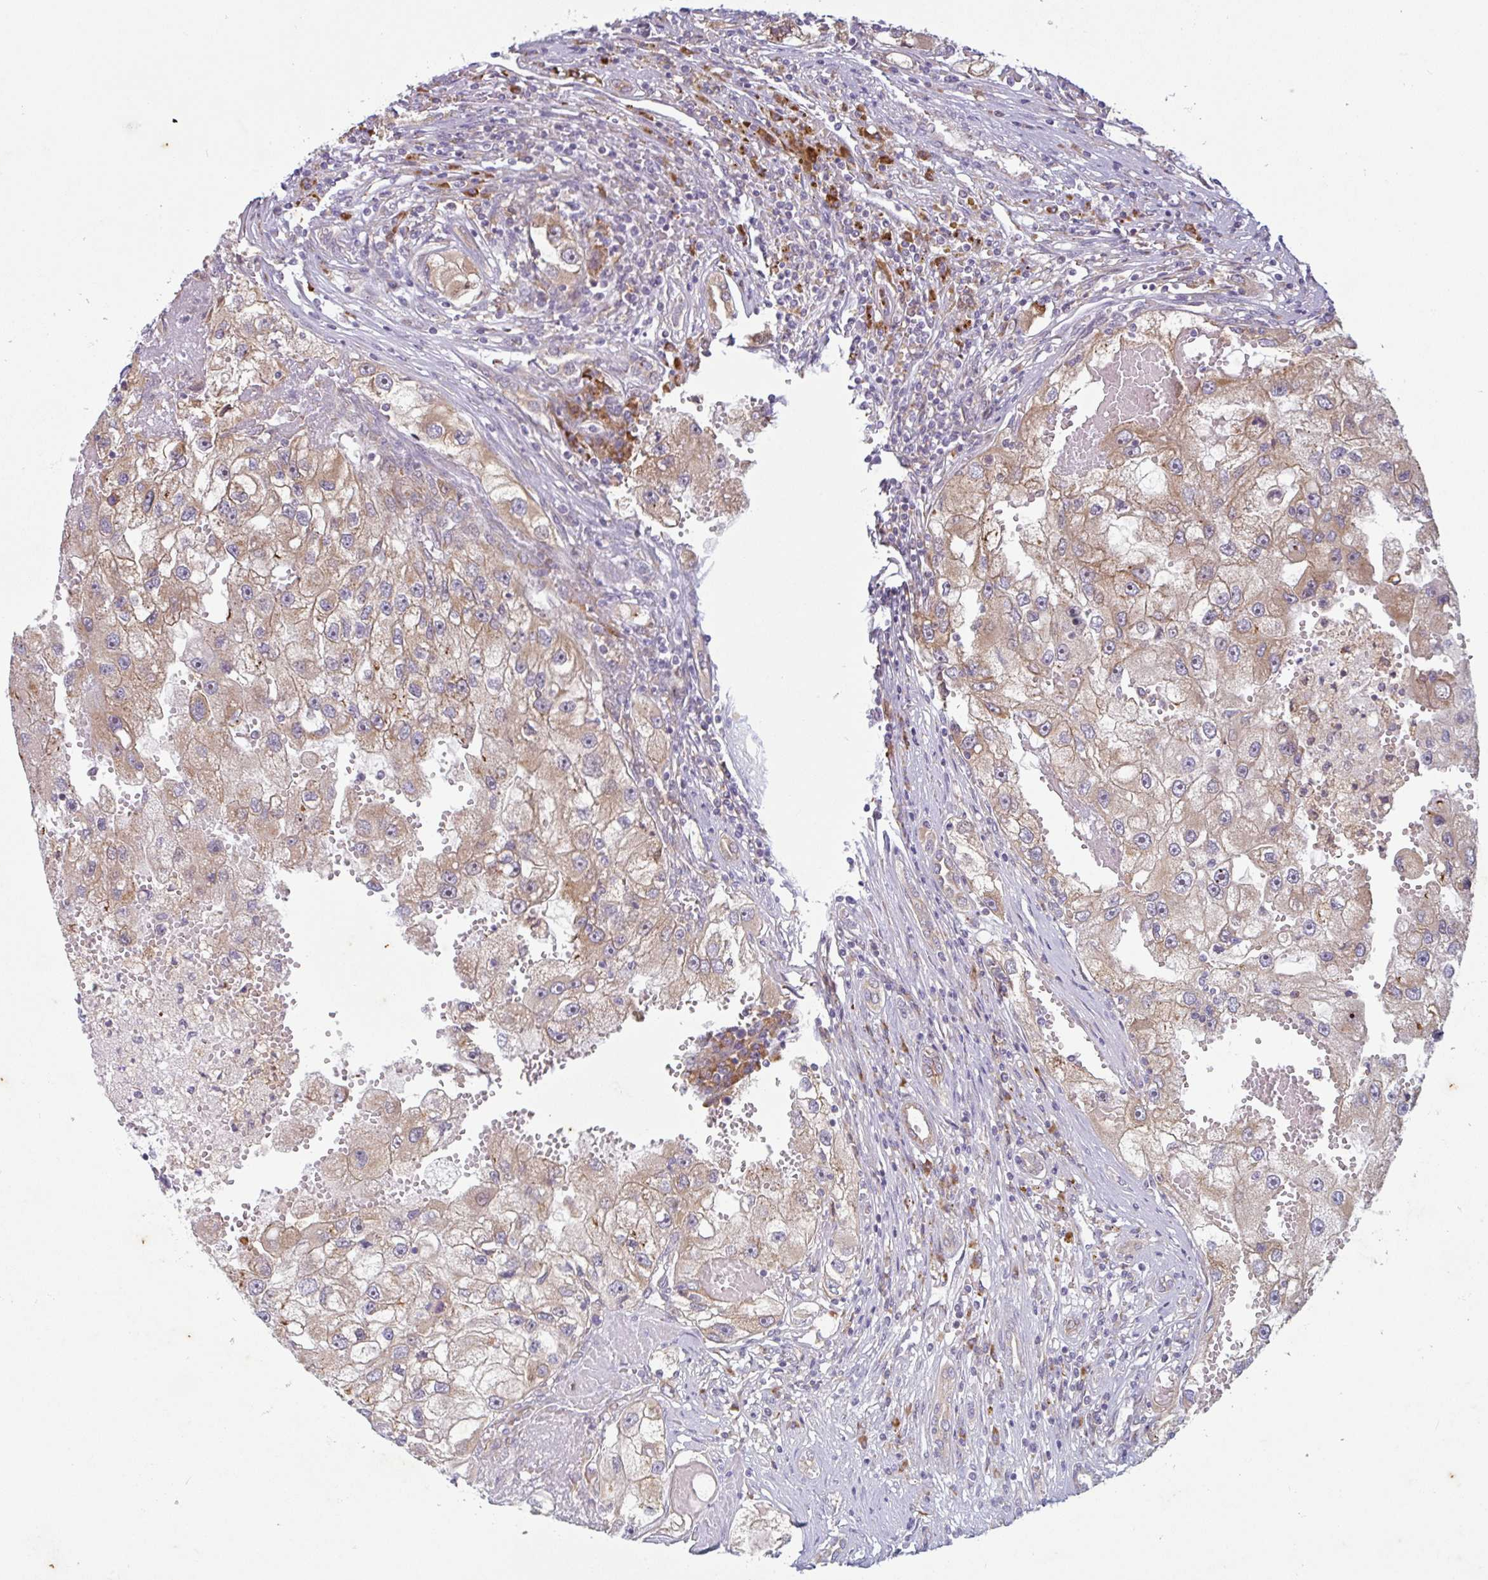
{"staining": {"intensity": "moderate", "quantity": "25%-75%", "location": "cytoplasmic/membranous"}, "tissue": "renal cancer", "cell_type": "Tumor cells", "image_type": "cancer", "snomed": [{"axis": "morphology", "description": "Adenocarcinoma, NOS"}, {"axis": "topography", "description": "Kidney"}], "caption": "Immunohistochemistry (IHC) image of neoplastic tissue: adenocarcinoma (renal) stained using immunohistochemistry (IHC) shows medium levels of moderate protein expression localized specifically in the cytoplasmic/membranous of tumor cells, appearing as a cytoplasmic/membranous brown color.", "gene": "RIT1", "patient": {"sex": "male", "age": 63}}